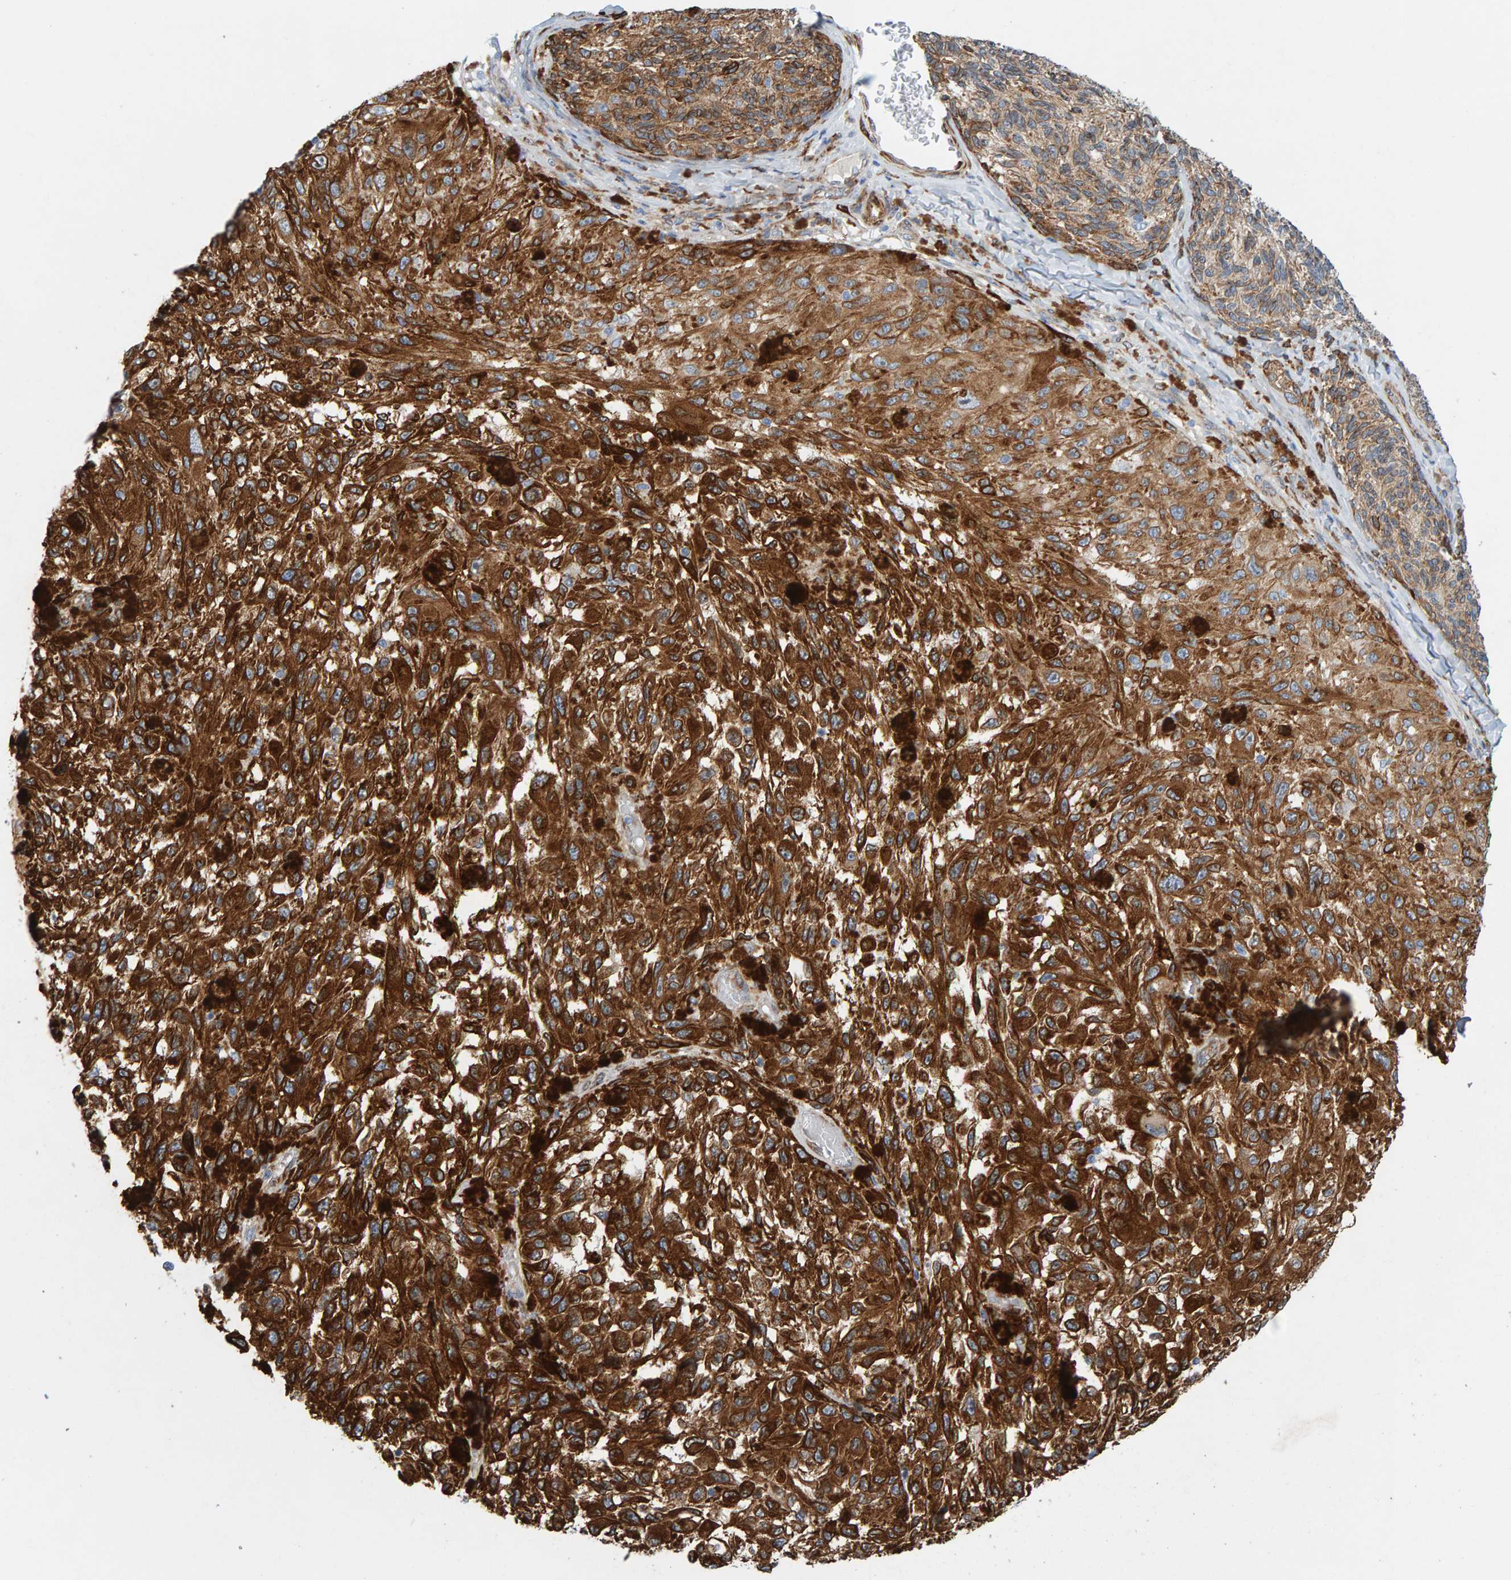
{"staining": {"intensity": "moderate", "quantity": ">75%", "location": "cytoplasmic/membranous"}, "tissue": "melanoma", "cell_type": "Tumor cells", "image_type": "cancer", "snomed": [{"axis": "morphology", "description": "Malignant melanoma, NOS"}, {"axis": "topography", "description": "Skin"}], "caption": "An image of human malignant melanoma stained for a protein shows moderate cytoplasmic/membranous brown staining in tumor cells.", "gene": "MMP16", "patient": {"sex": "female", "age": 73}}